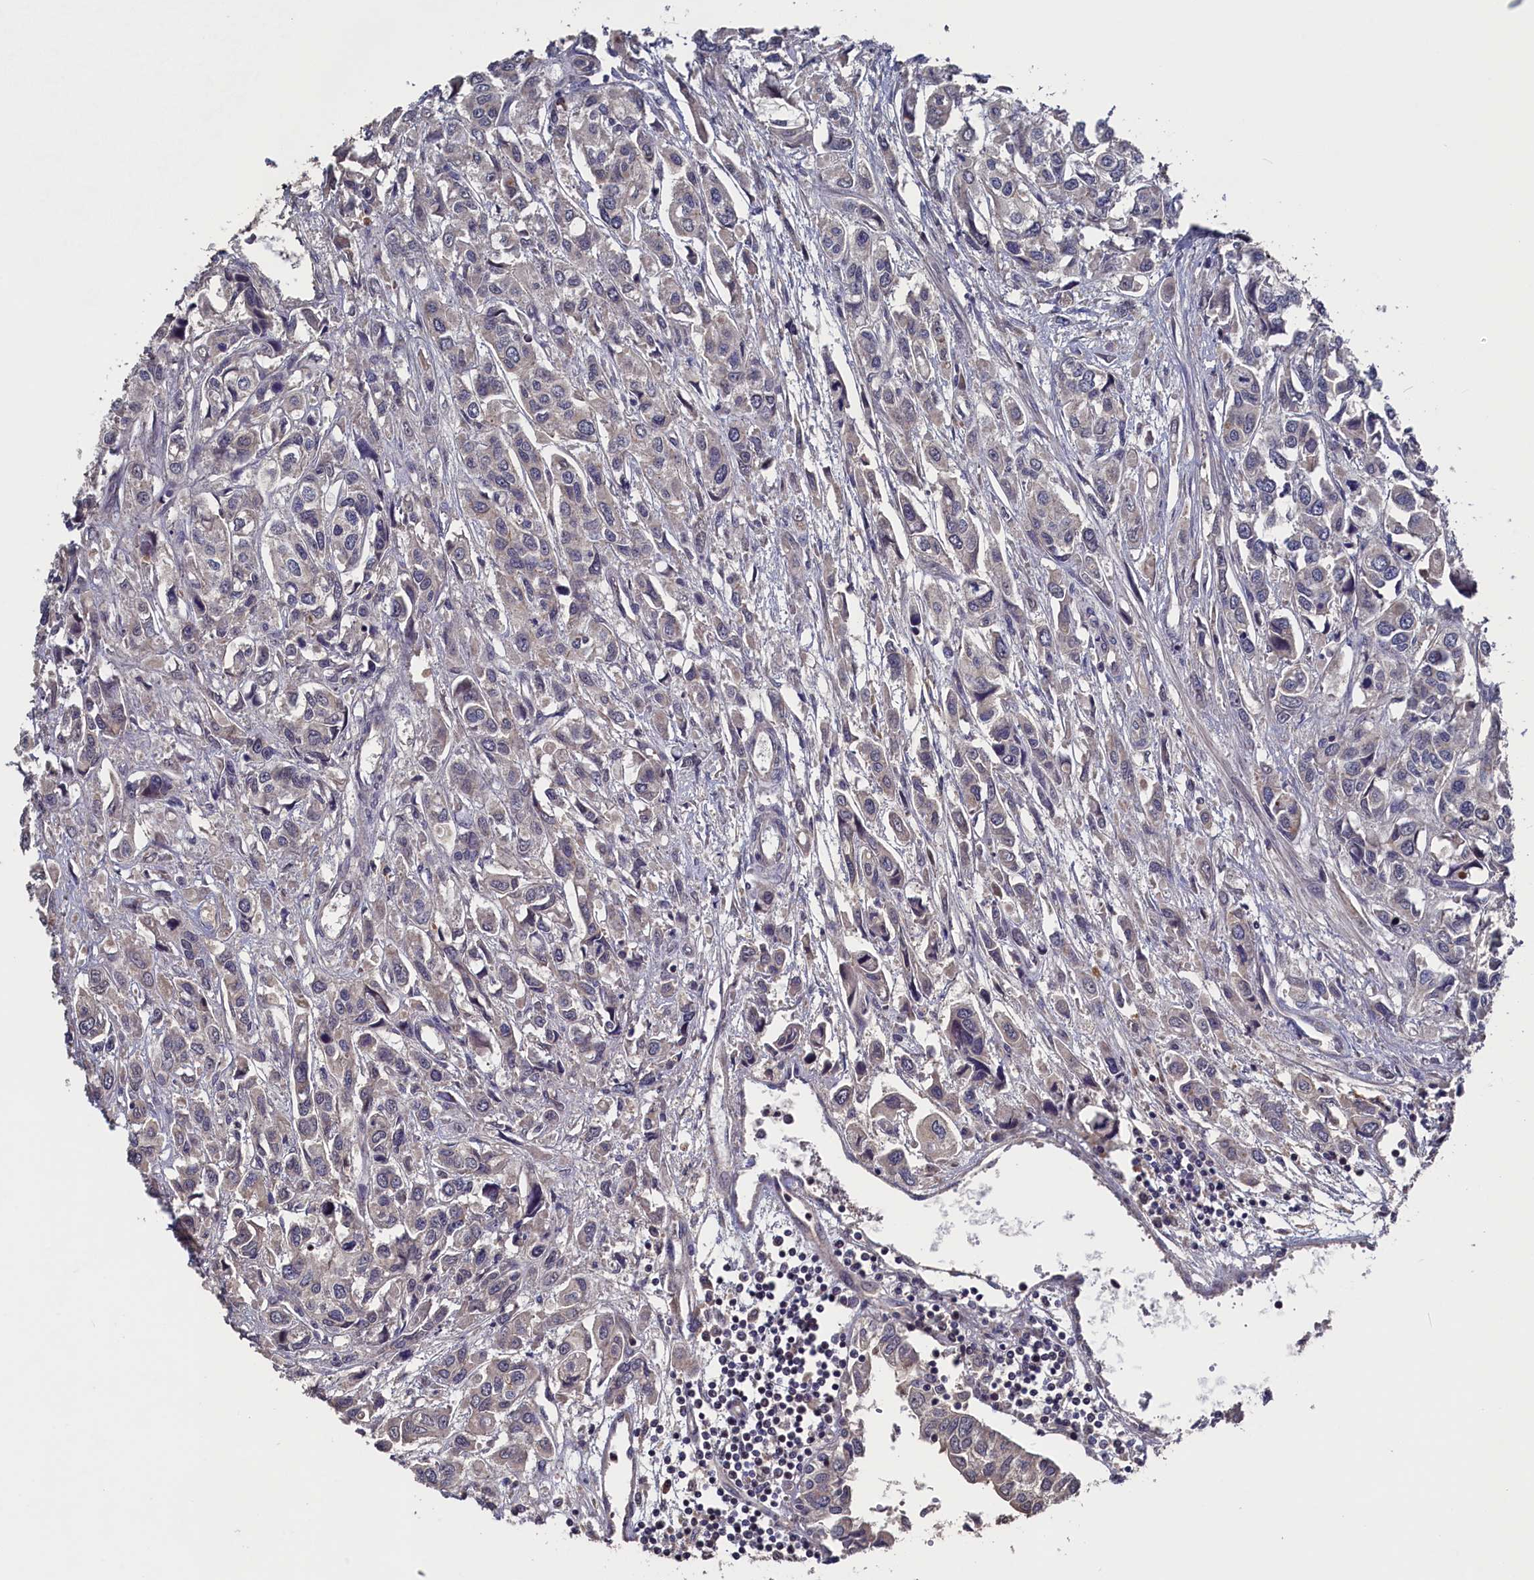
{"staining": {"intensity": "negative", "quantity": "none", "location": "none"}, "tissue": "urothelial cancer", "cell_type": "Tumor cells", "image_type": "cancer", "snomed": [{"axis": "morphology", "description": "Urothelial carcinoma, High grade"}, {"axis": "topography", "description": "Urinary bladder"}], "caption": "Human urothelial cancer stained for a protein using immunohistochemistry exhibits no expression in tumor cells.", "gene": "TMC5", "patient": {"sex": "male", "age": 67}}